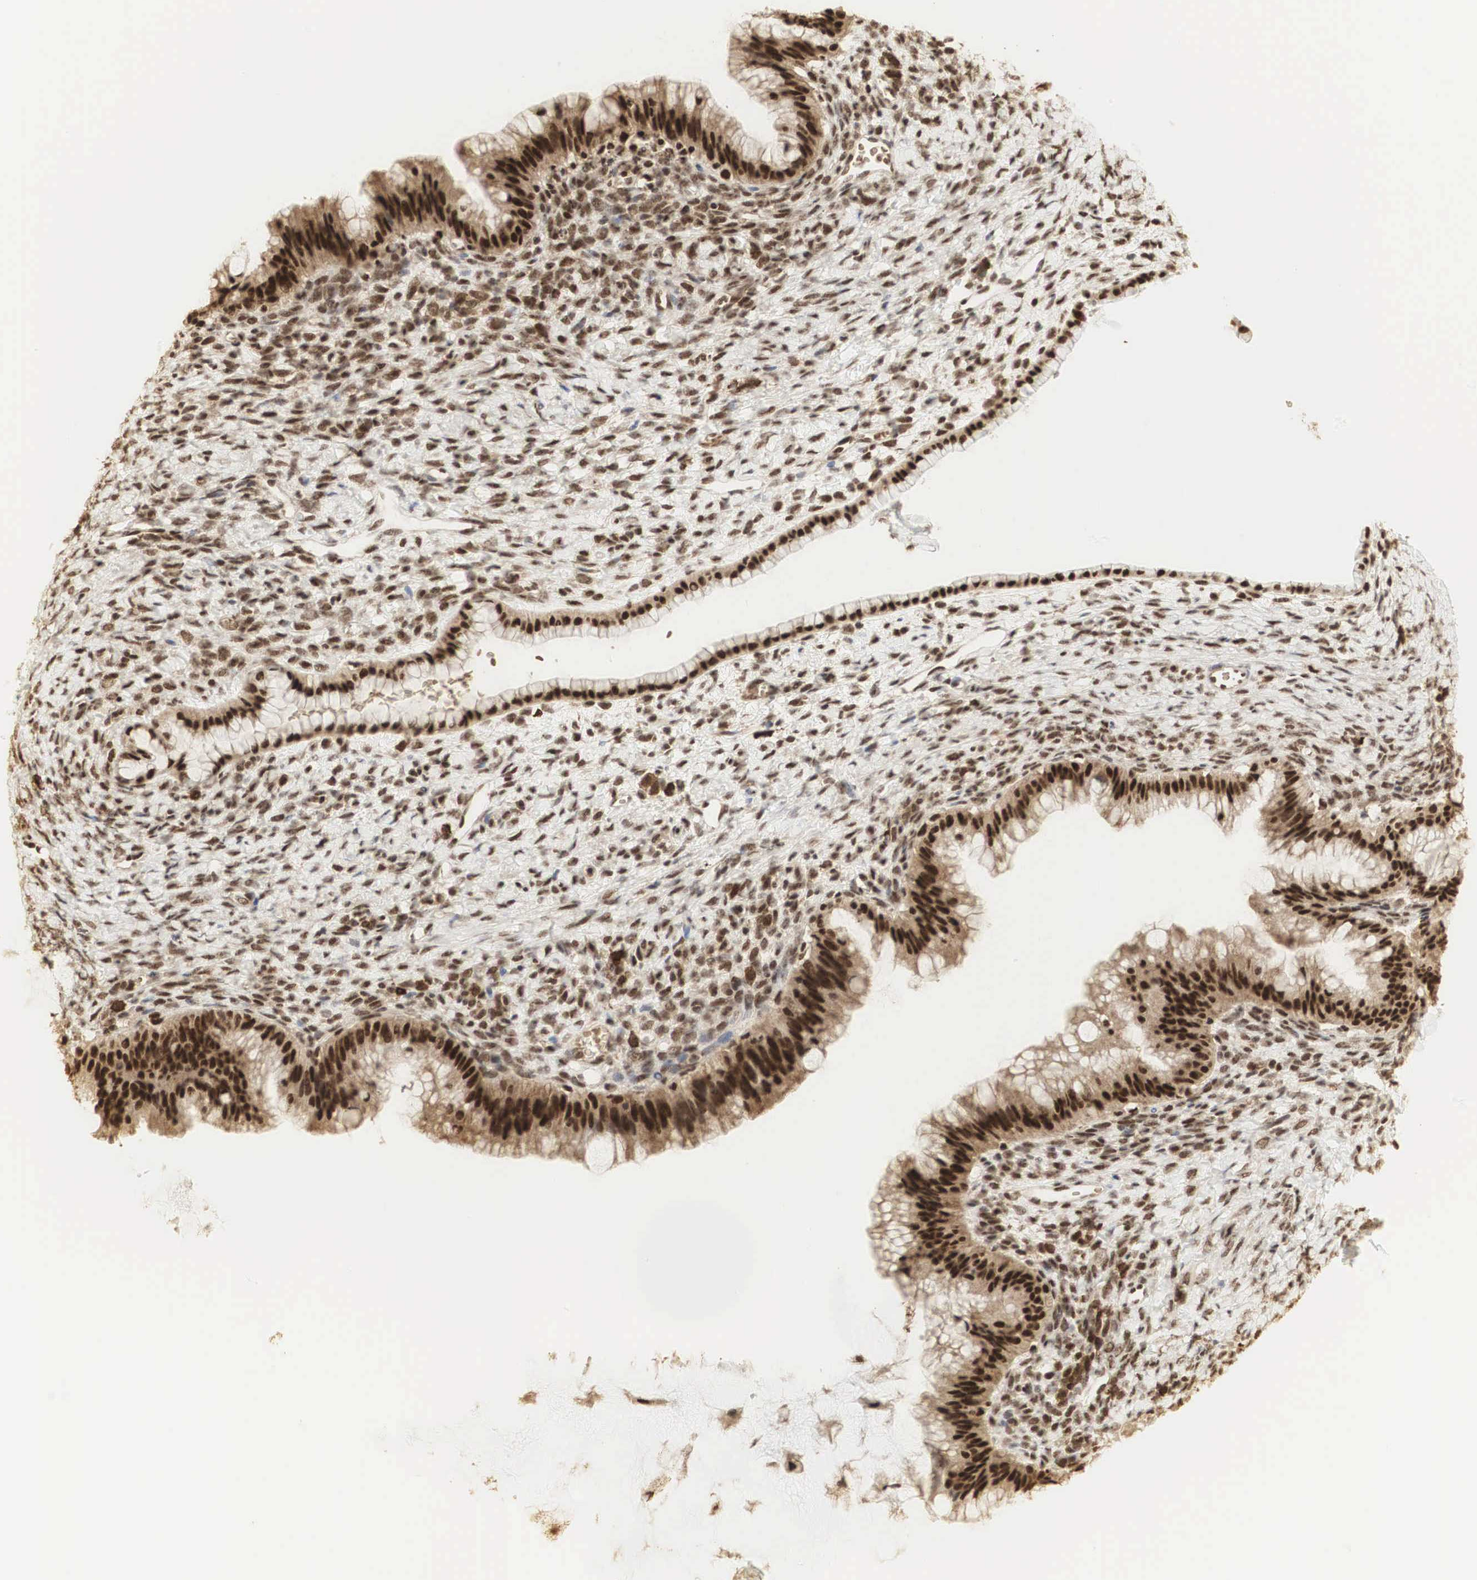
{"staining": {"intensity": "strong", "quantity": "25%-75%", "location": "cytoplasmic/membranous,nuclear"}, "tissue": "ovarian cancer", "cell_type": "Tumor cells", "image_type": "cancer", "snomed": [{"axis": "morphology", "description": "Cystadenocarcinoma, mucinous, NOS"}, {"axis": "topography", "description": "Ovary"}], "caption": "This is an image of immunohistochemistry (IHC) staining of ovarian cancer, which shows strong positivity in the cytoplasmic/membranous and nuclear of tumor cells.", "gene": "RNF113A", "patient": {"sex": "female", "age": 25}}